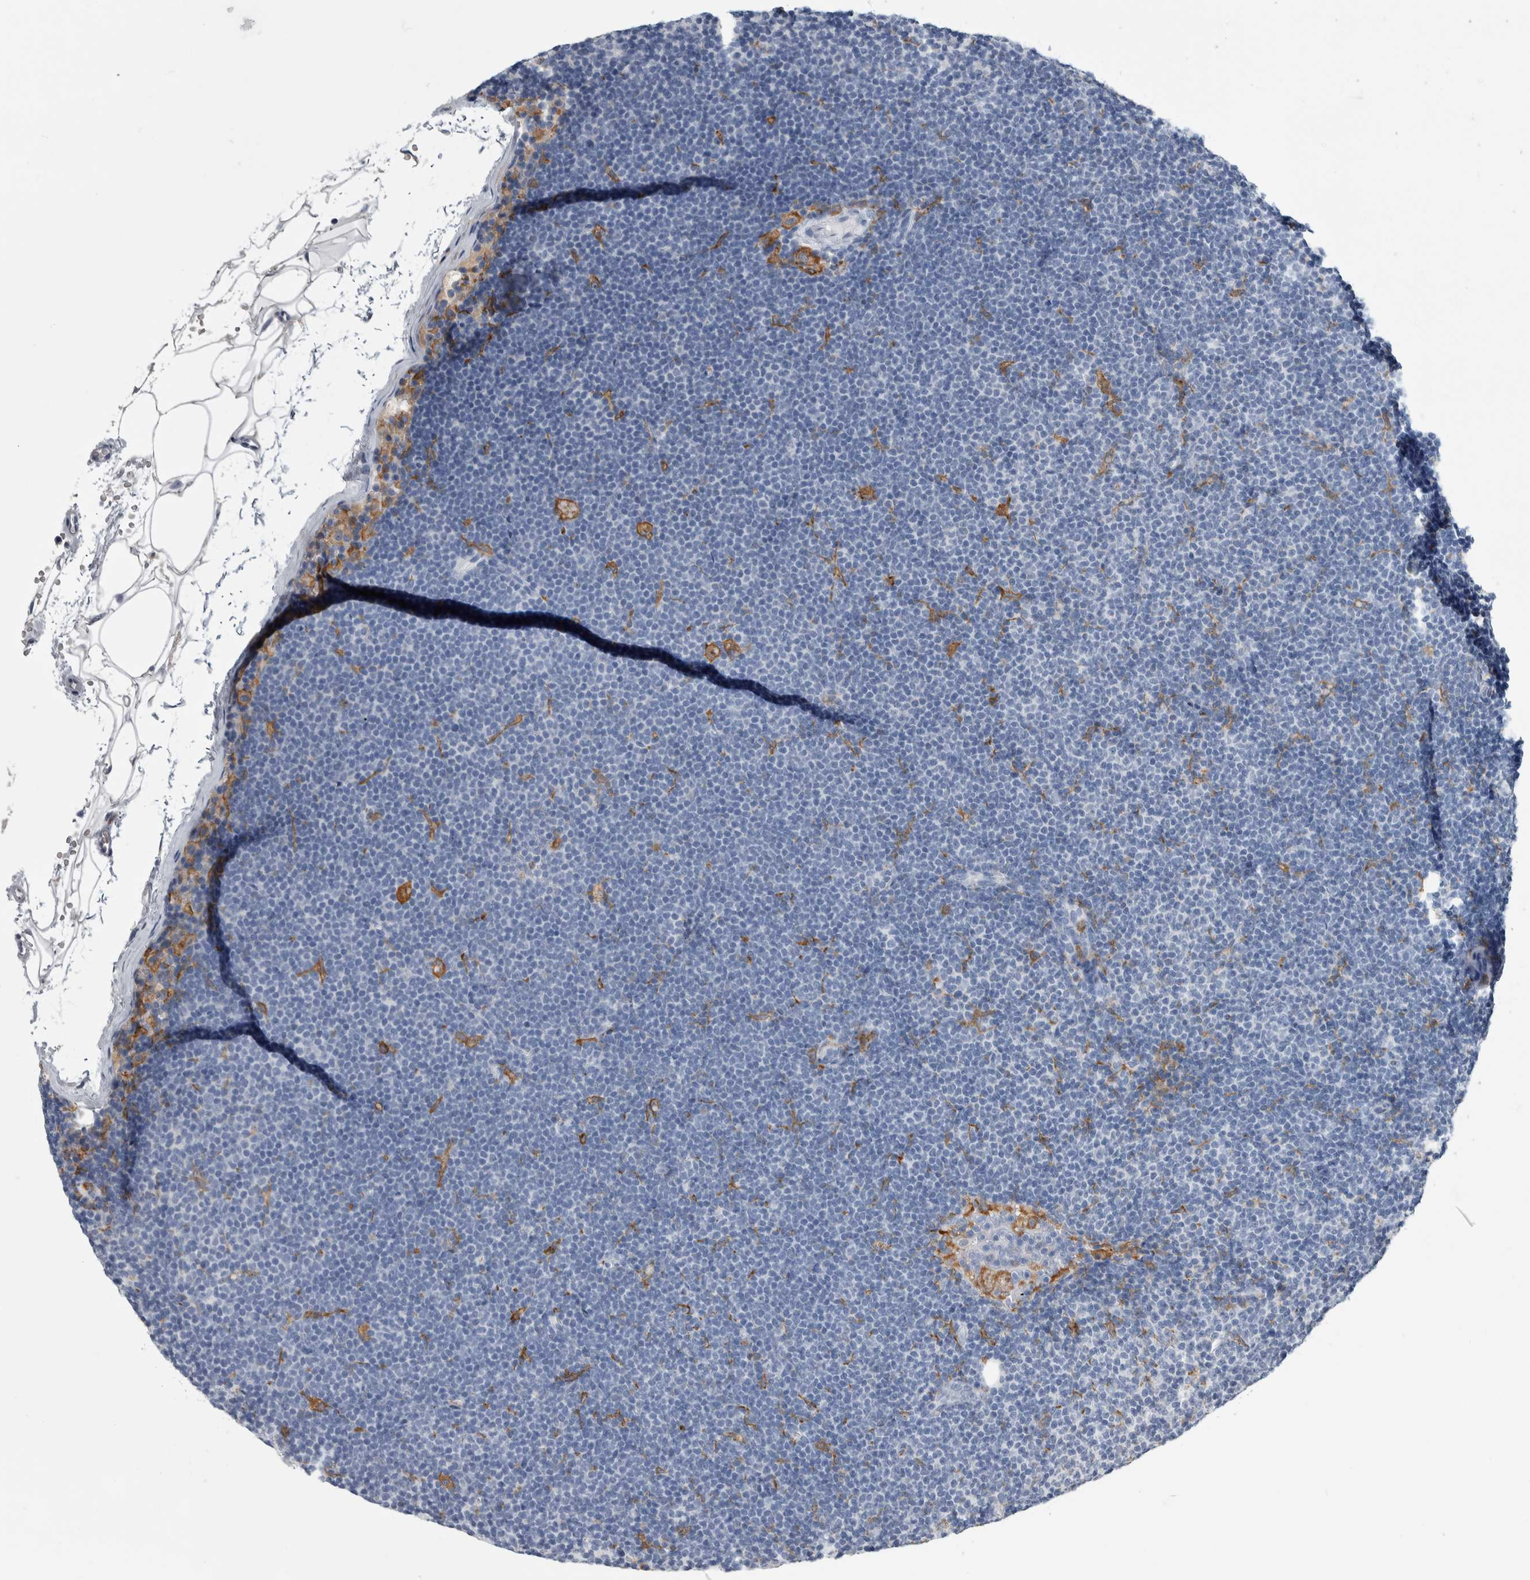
{"staining": {"intensity": "negative", "quantity": "none", "location": "none"}, "tissue": "lymphoma", "cell_type": "Tumor cells", "image_type": "cancer", "snomed": [{"axis": "morphology", "description": "Malignant lymphoma, non-Hodgkin's type, Low grade"}, {"axis": "topography", "description": "Lymph node"}], "caption": "This is an immunohistochemistry image of human malignant lymphoma, non-Hodgkin's type (low-grade). There is no expression in tumor cells.", "gene": "SKAP2", "patient": {"sex": "female", "age": 53}}